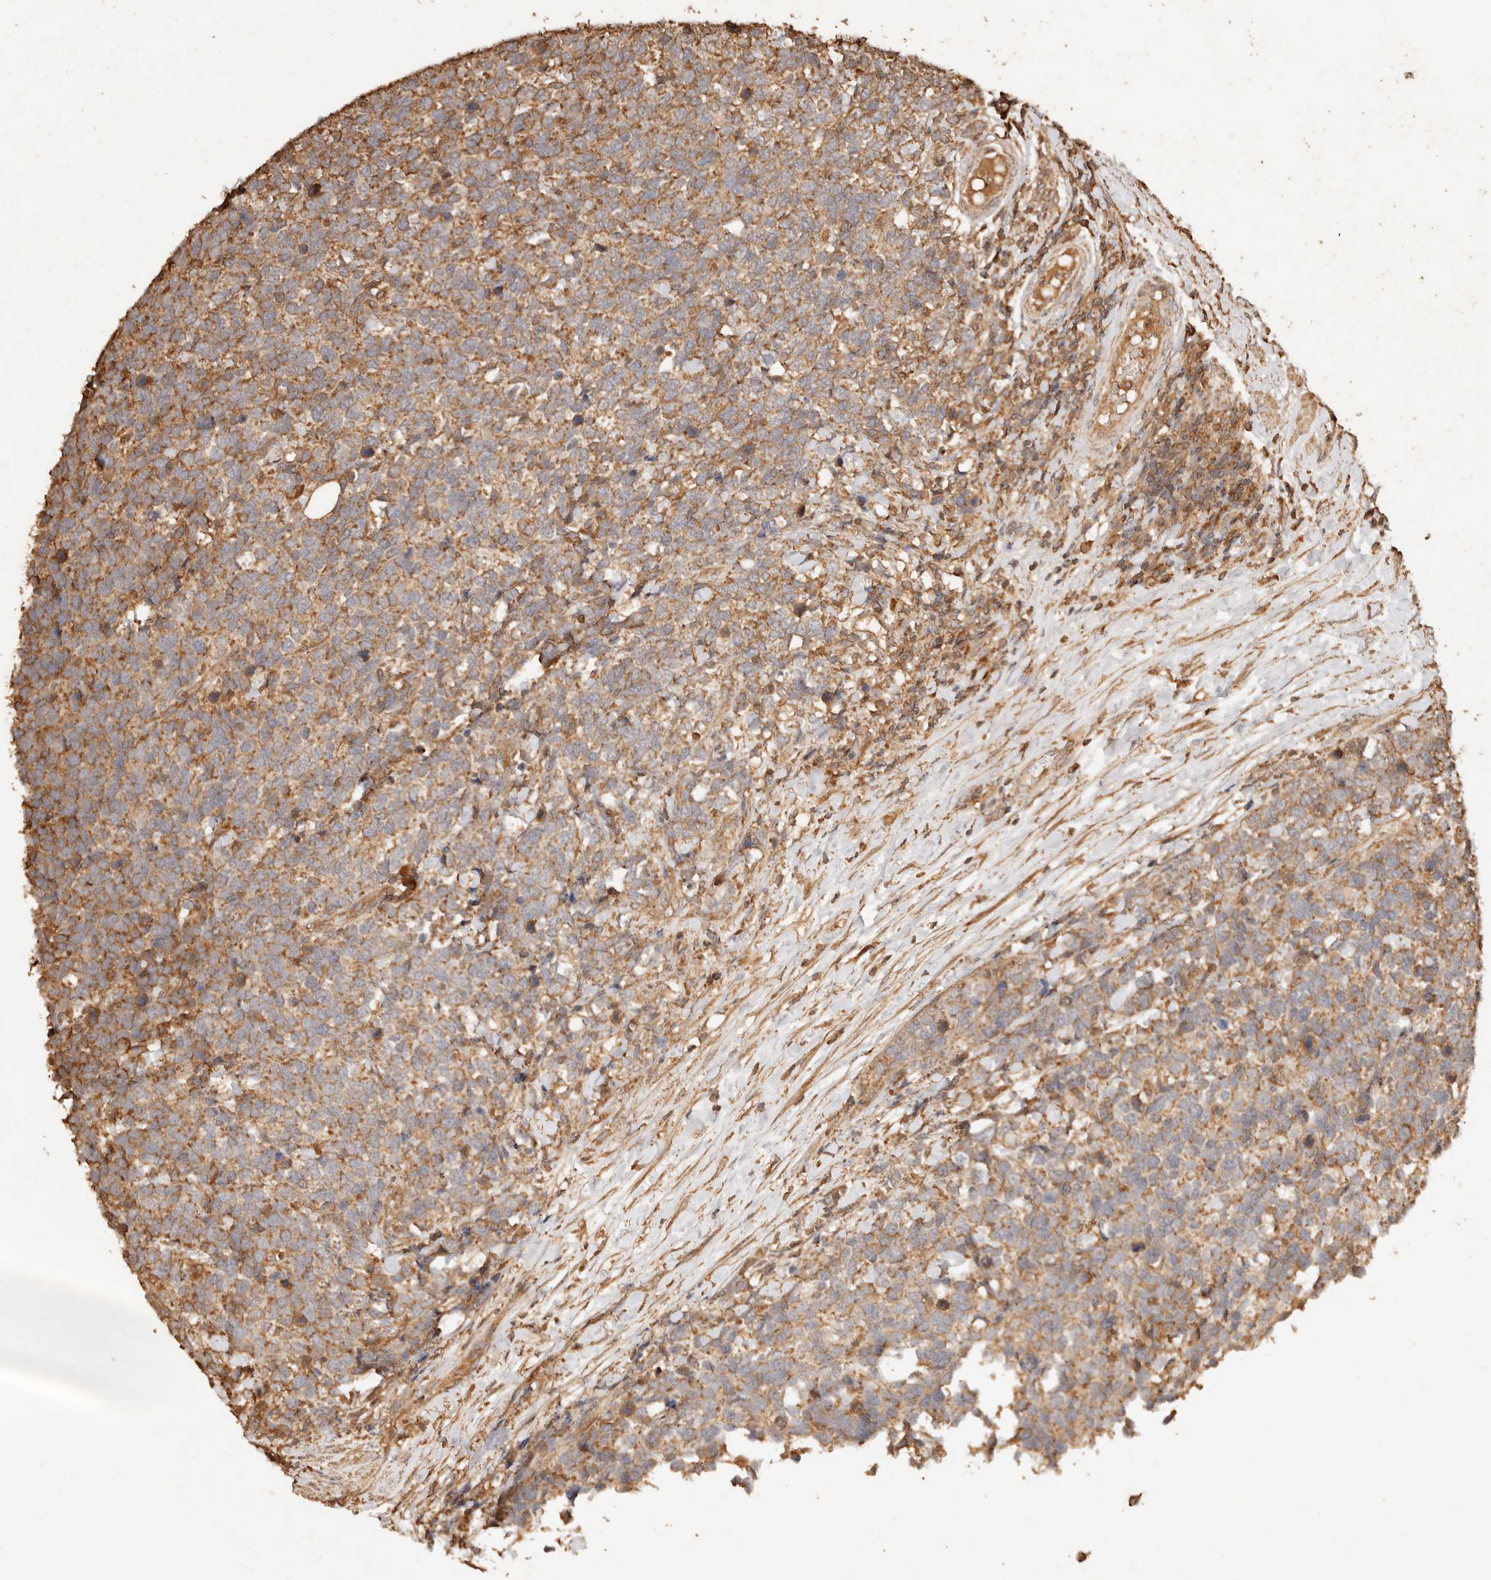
{"staining": {"intensity": "moderate", "quantity": ">75%", "location": "cytoplasmic/membranous"}, "tissue": "urothelial cancer", "cell_type": "Tumor cells", "image_type": "cancer", "snomed": [{"axis": "morphology", "description": "Urothelial carcinoma, High grade"}, {"axis": "topography", "description": "Urinary bladder"}], "caption": "Protein expression analysis of urothelial cancer shows moderate cytoplasmic/membranous positivity in approximately >75% of tumor cells. The protein of interest is stained brown, and the nuclei are stained in blue (DAB IHC with brightfield microscopy, high magnification).", "gene": "FAM180B", "patient": {"sex": "female", "age": 82}}